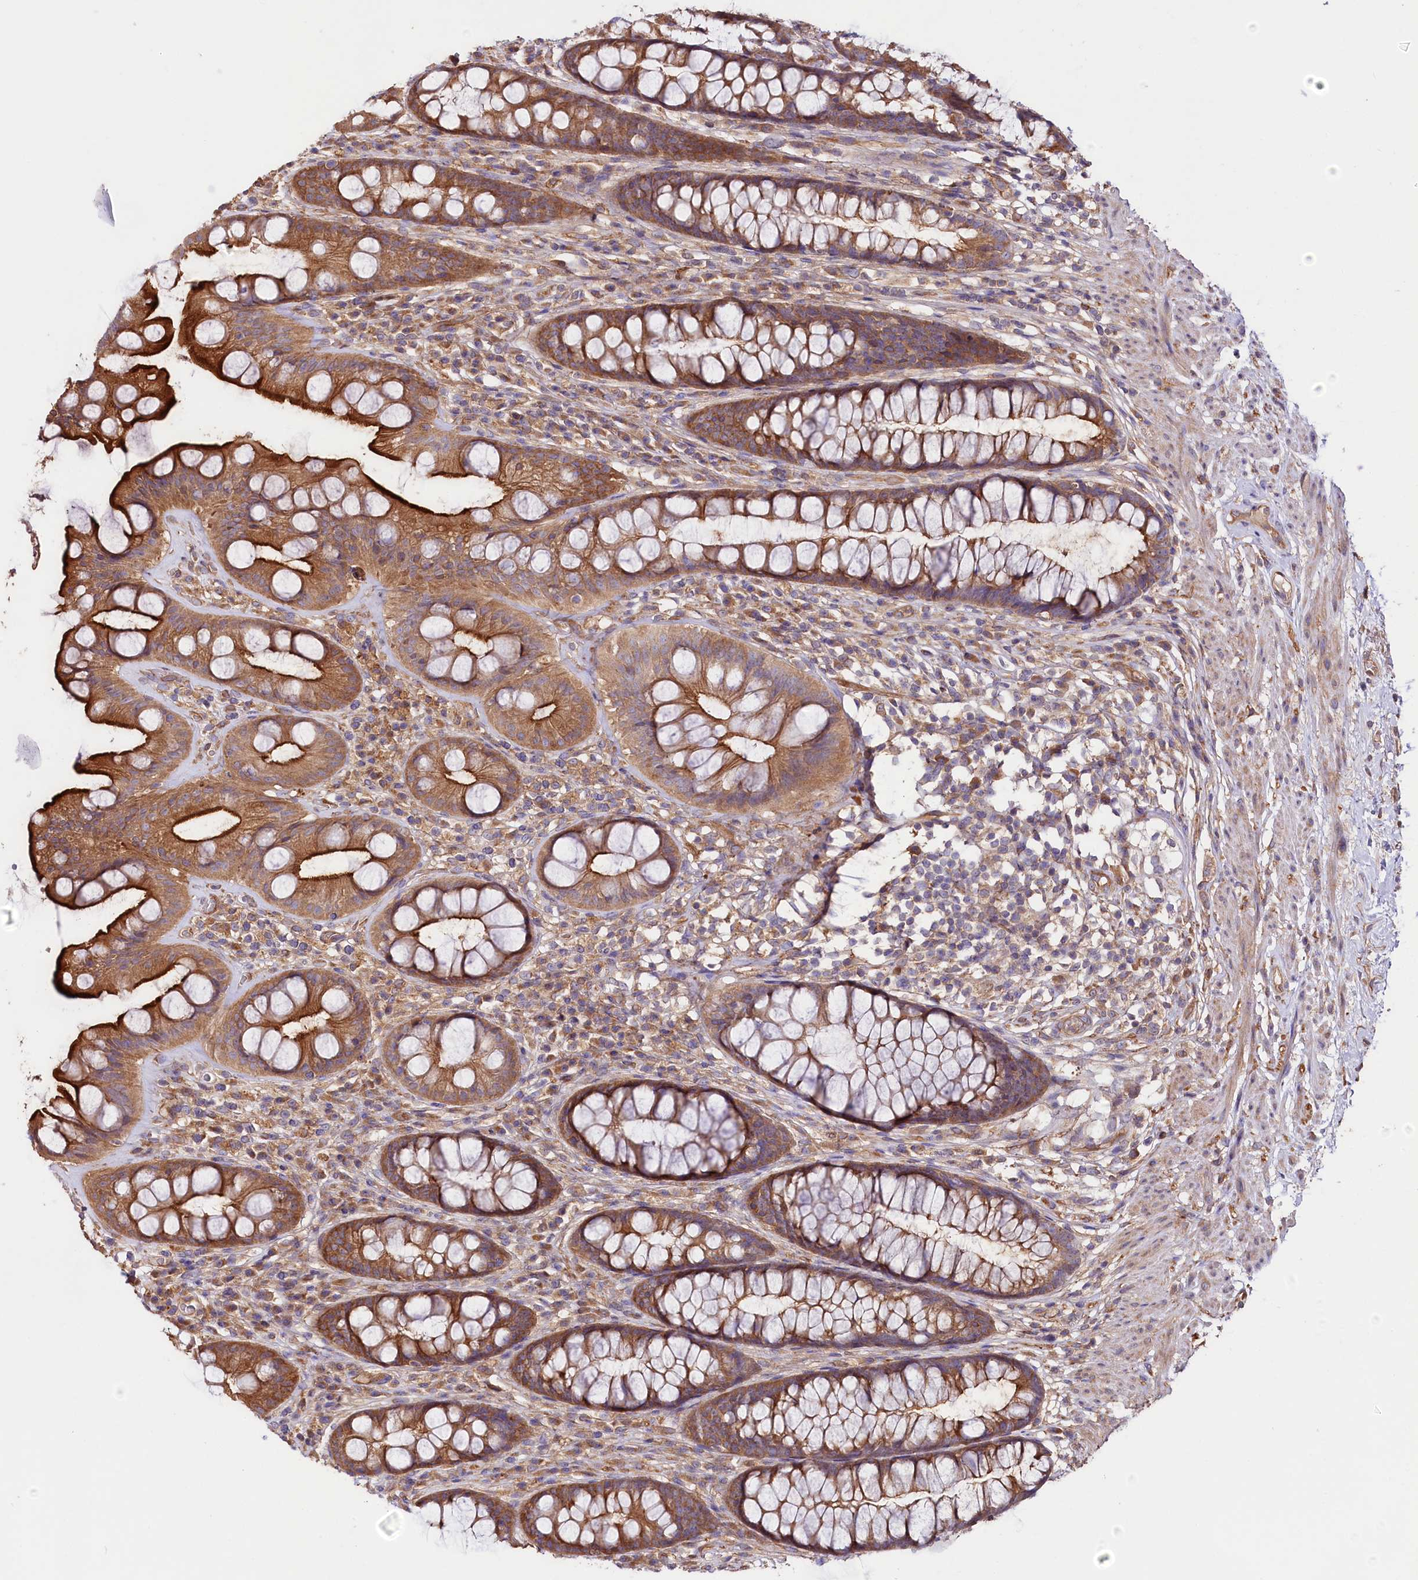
{"staining": {"intensity": "moderate", "quantity": ">75%", "location": "cytoplasmic/membranous"}, "tissue": "rectum", "cell_type": "Glandular cells", "image_type": "normal", "snomed": [{"axis": "morphology", "description": "Normal tissue, NOS"}, {"axis": "topography", "description": "Rectum"}], "caption": "Immunohistochemical staining of normal human rectum displays medium levels of moderate cytoplasmic/membranous expression in about >75% of glandular cells.", "gene": "CEP295", "patient": {"sex": "male", "age": 74}}